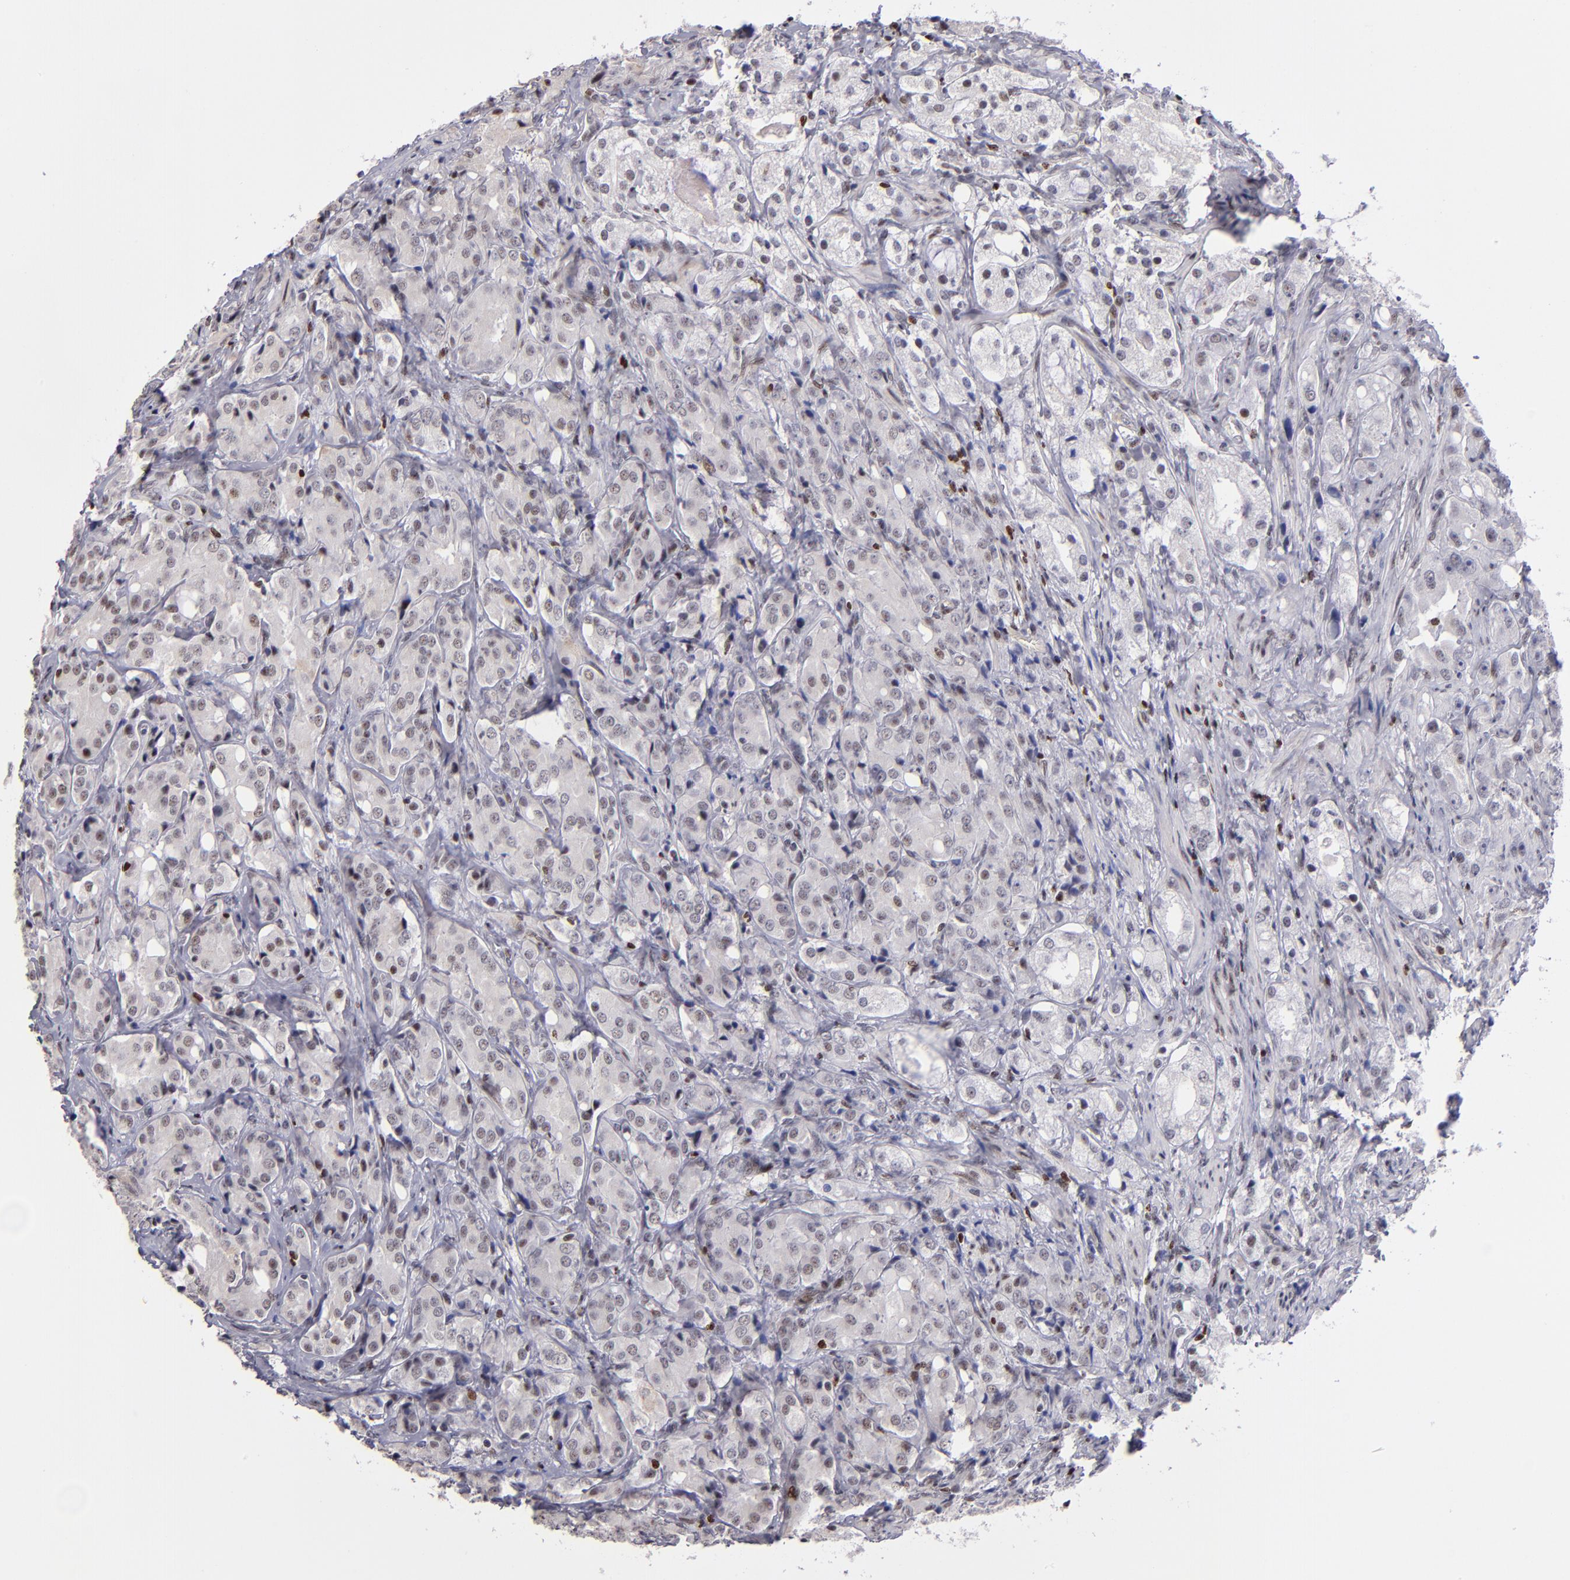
{"staining": {"intensity": "weak", "quantity": "<25%", "location": "nuclear"}, "tissue": "prostate cancer", "cell_type": "Tumor cells", "image_type": "cancer", "snomed": [{"axis": "morphology", "description": "Adenocarcinoma, High grade"}, {"axis": "topography", "description": "Prostate"}], "caption": "This is an IHC photomicrograph of human prostate cancer. There is no expression in tumor cells.", "gene": "POLA1", "patient": {"sex": "male", "age": 68}}